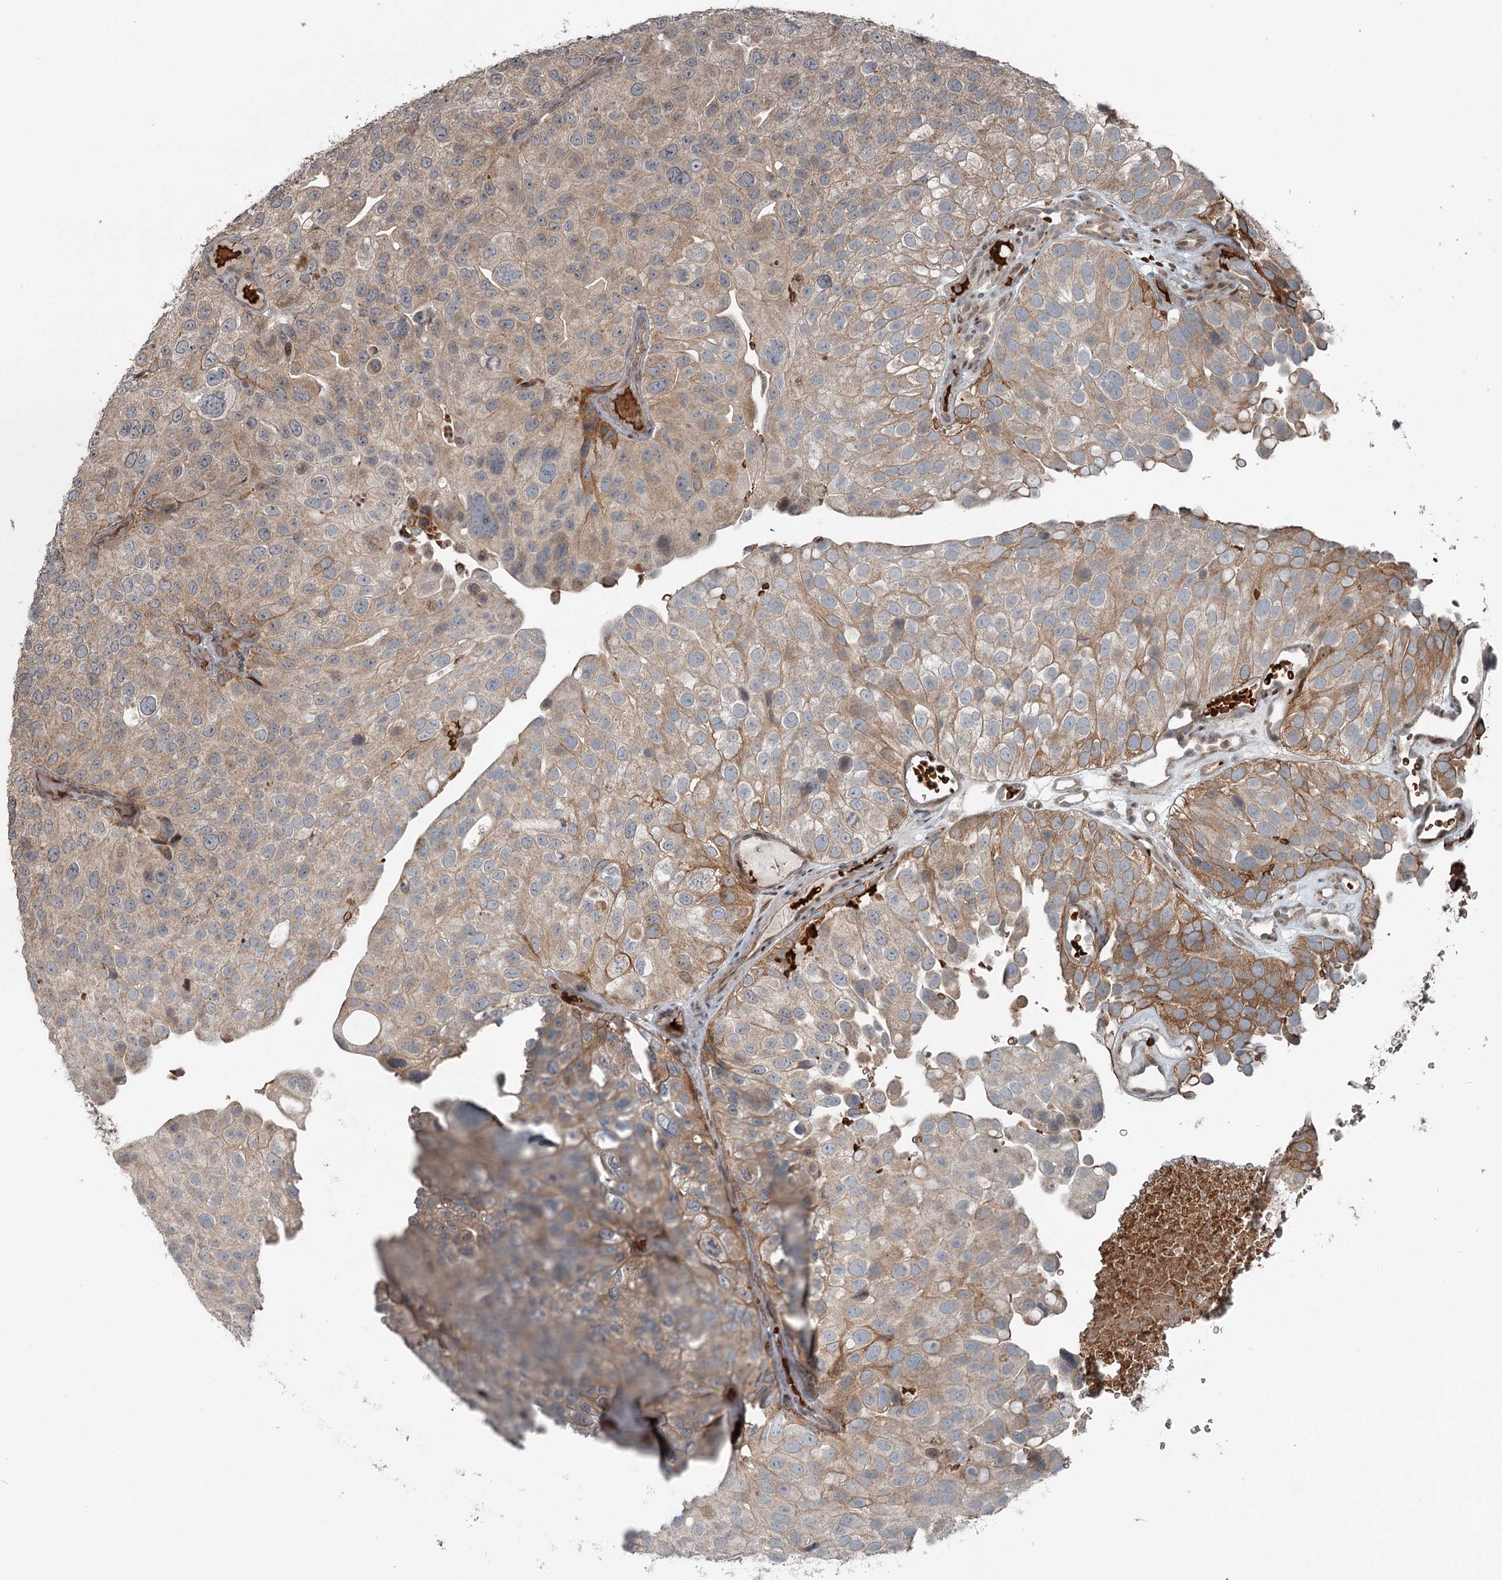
{"staining": {"intensity": "moderate", "quantity": "25%-75%", "location": "cytoplasmic/membranous"}, "tissue": "urothelial cancer", "cell_type": "Tumor cells", "image_type": "cancer", "snomed": [{"axis": "morphology", "description": "Urothelial carcinoma, Low grade"}, {"axis": "topography", "description": "Urinary bladder"}], "caption": "Tumor cells reveal medium levels of moderate cytoplasmic/membranous positivity in approximately 25%-75% of cells in human urothelial carcinoma (low-grade).", "gene": "RASSF8", "patient": {"sex": "male", "age": 78}}